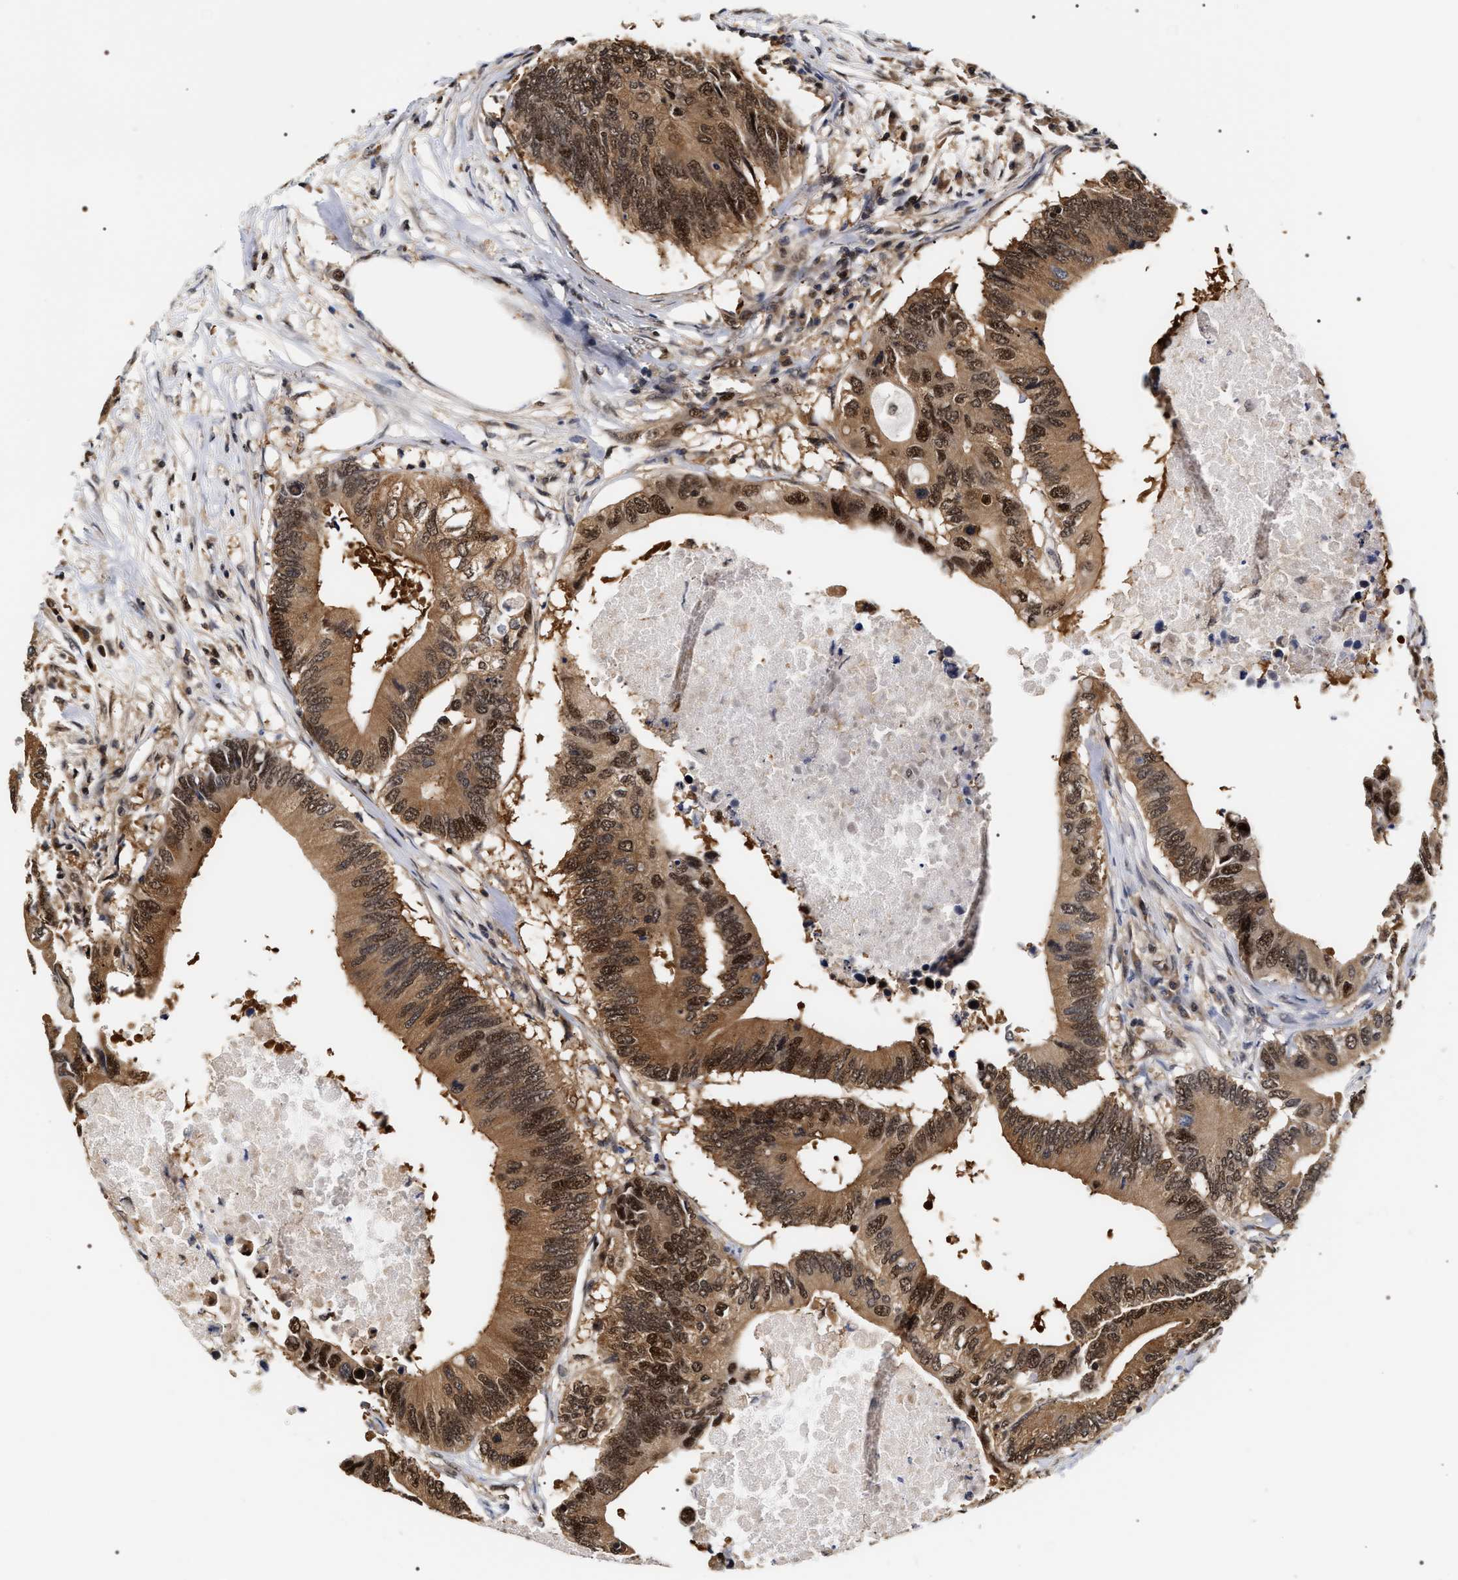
{"staining": {"intensity": "moderate", "quantity": ">75%", "location": "cytoplasmic/membranous,nuclear"}, "tissue": "colorectal cancer", "cell_type": "Tumor cells", "image_type": "cancer", "snomed": [{"axis": "morphology", "description": "Adenocarcinoma, NOS"}, {"axis": "topography", "description": "Colon"}], "caption": "Brown immunohistochemical staining in human colorectal cancer (adenocarcinoma) shows moderate cytoplasmic/membranous and nuclear expression in approximately >75% of tumor cells.", "gene": "BAG6", "patient": {"sex": "male", "age": 71}}